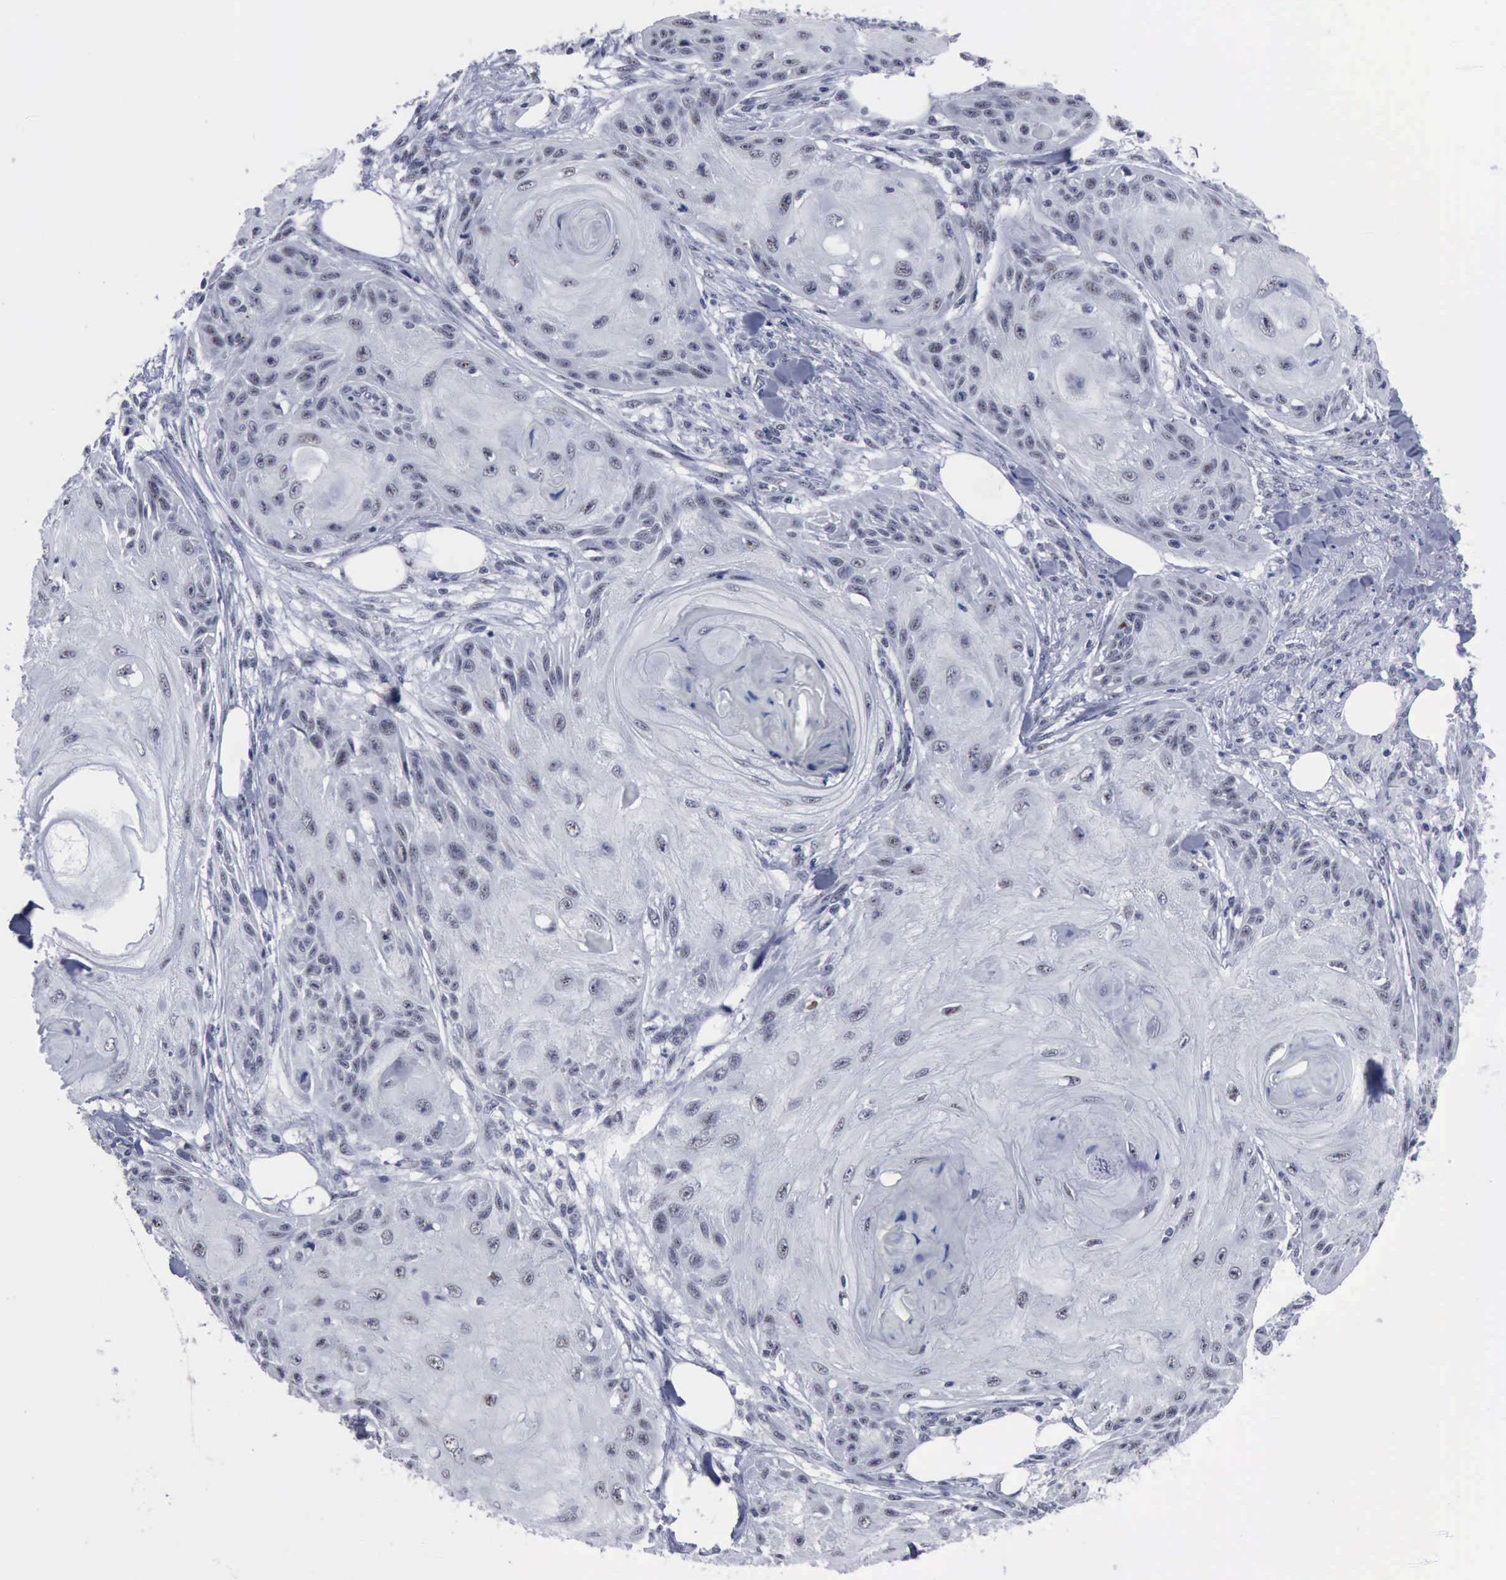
{"staining": {"intensity": "negative", "quantity": "none", "location": "none"}, "tissue": "skin cancer", "cell_type": "Tumor cells", "image_type": "cancer", "snomed": [{"axis": "morphology", "description": "Squamous cell carcinoma, NOS"}, {"axis": "topography", "description": "Skin"}], "caption": "The IHC photomicrograph has no significant positivity in tumor cells of skin squamous cell carcinoma tissue. Nuclei are stained in blue.", "gene": "BRD1", "patient": {"sex": "female", "age": 88}}